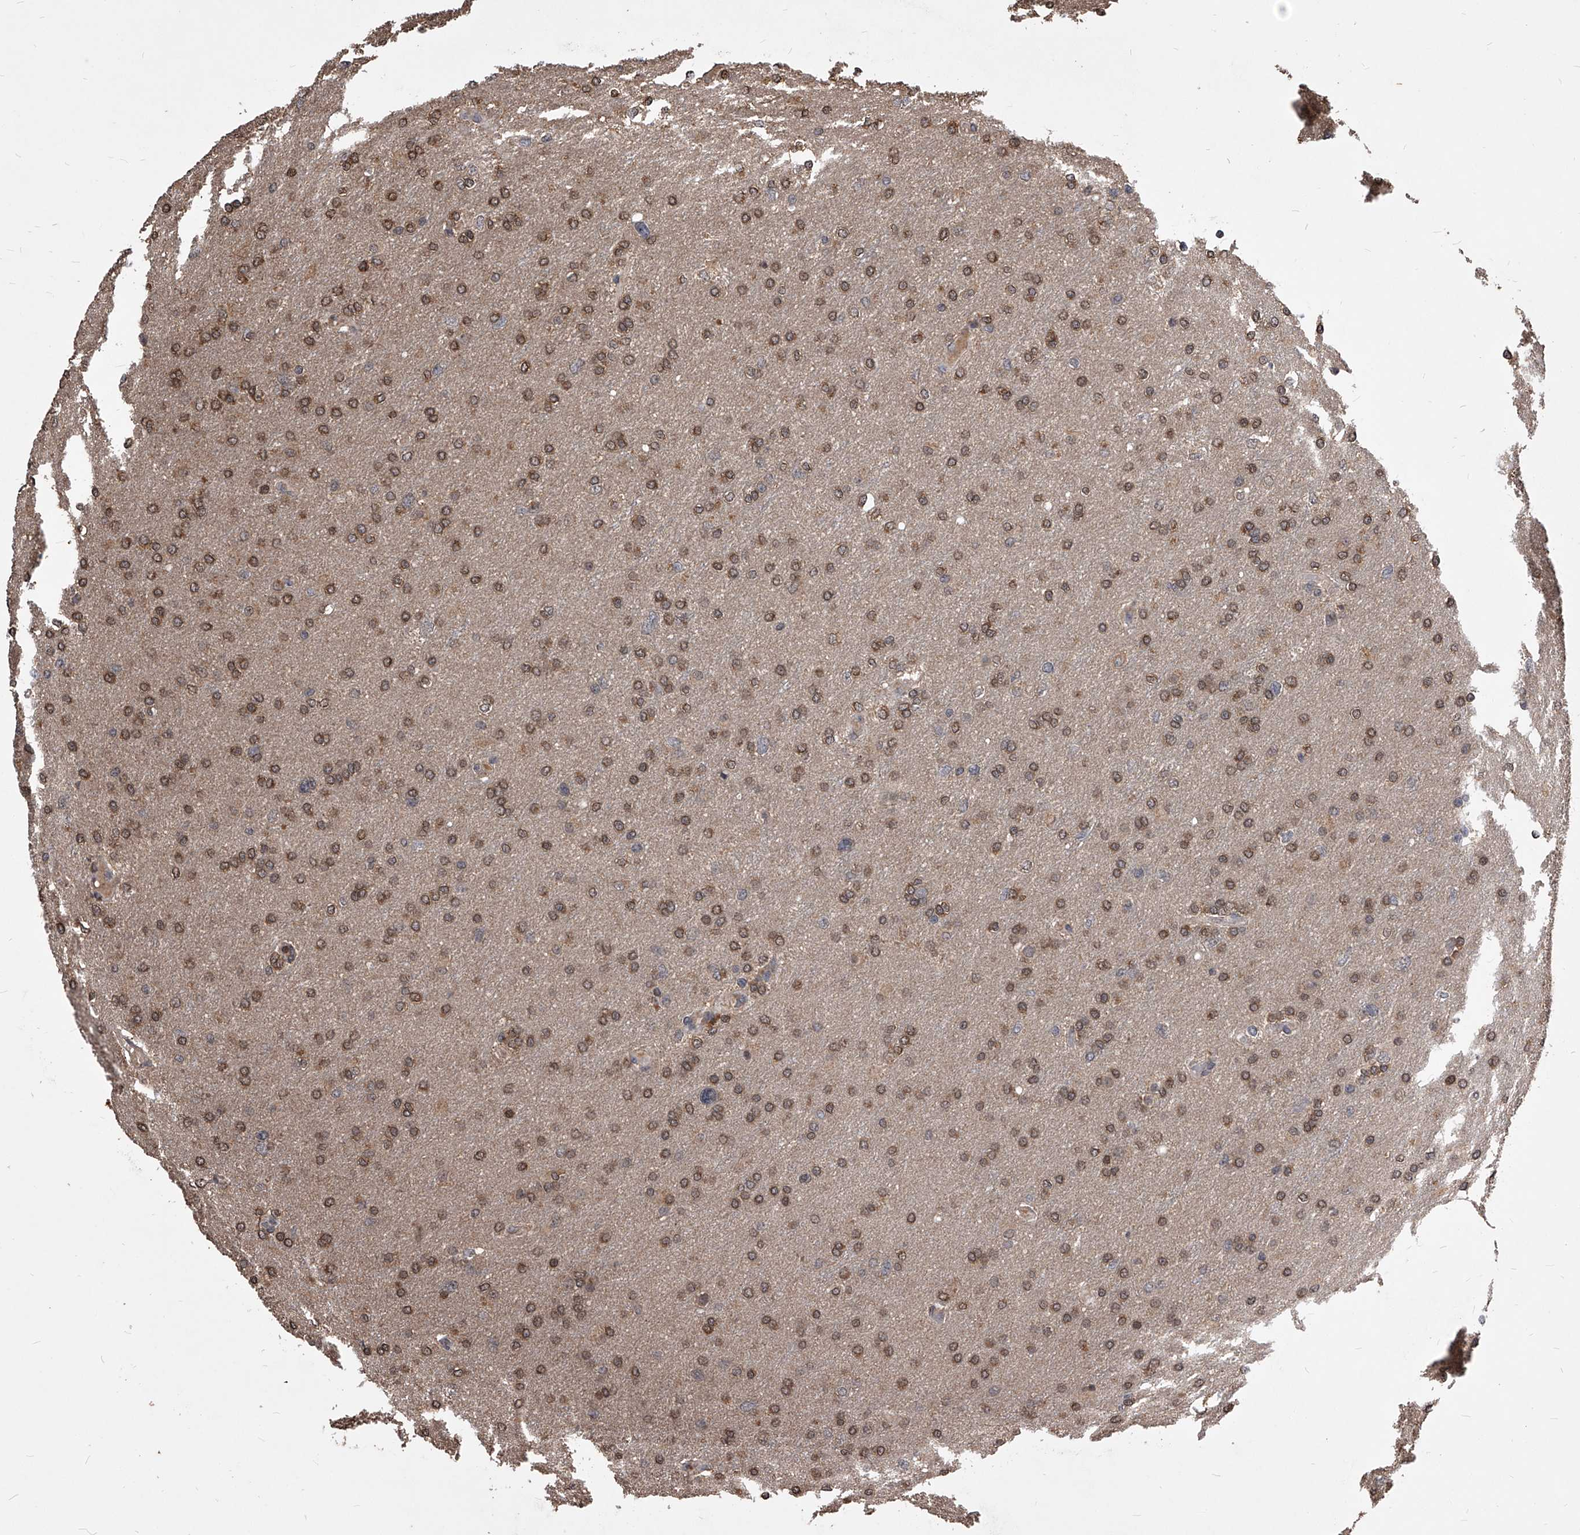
{"staining": {"intensity": "moderate", "quantity": ">75%", "location": "cytoplasmic/membranous,nuclear"}, "tissue": "glioma", "cell_type": "Tumor cells", "image_type": "cancer", "snomed": [{"axis": "morphology", "description": "Glioma, malignant, High grade"}, {"axis": "topography", "description": "Cerebral cortex"}], "caption": "Immunohistochemistry (IHC) micrograph of human malignant high-grade glioma stained for a protein (brown), which exhibits medium levels of moderate cytoplasmic/membranous and nuclear expression in about >75% of tumor cells.", "gene": "ID1", "patient": {"sex": "female", "age": 36}}